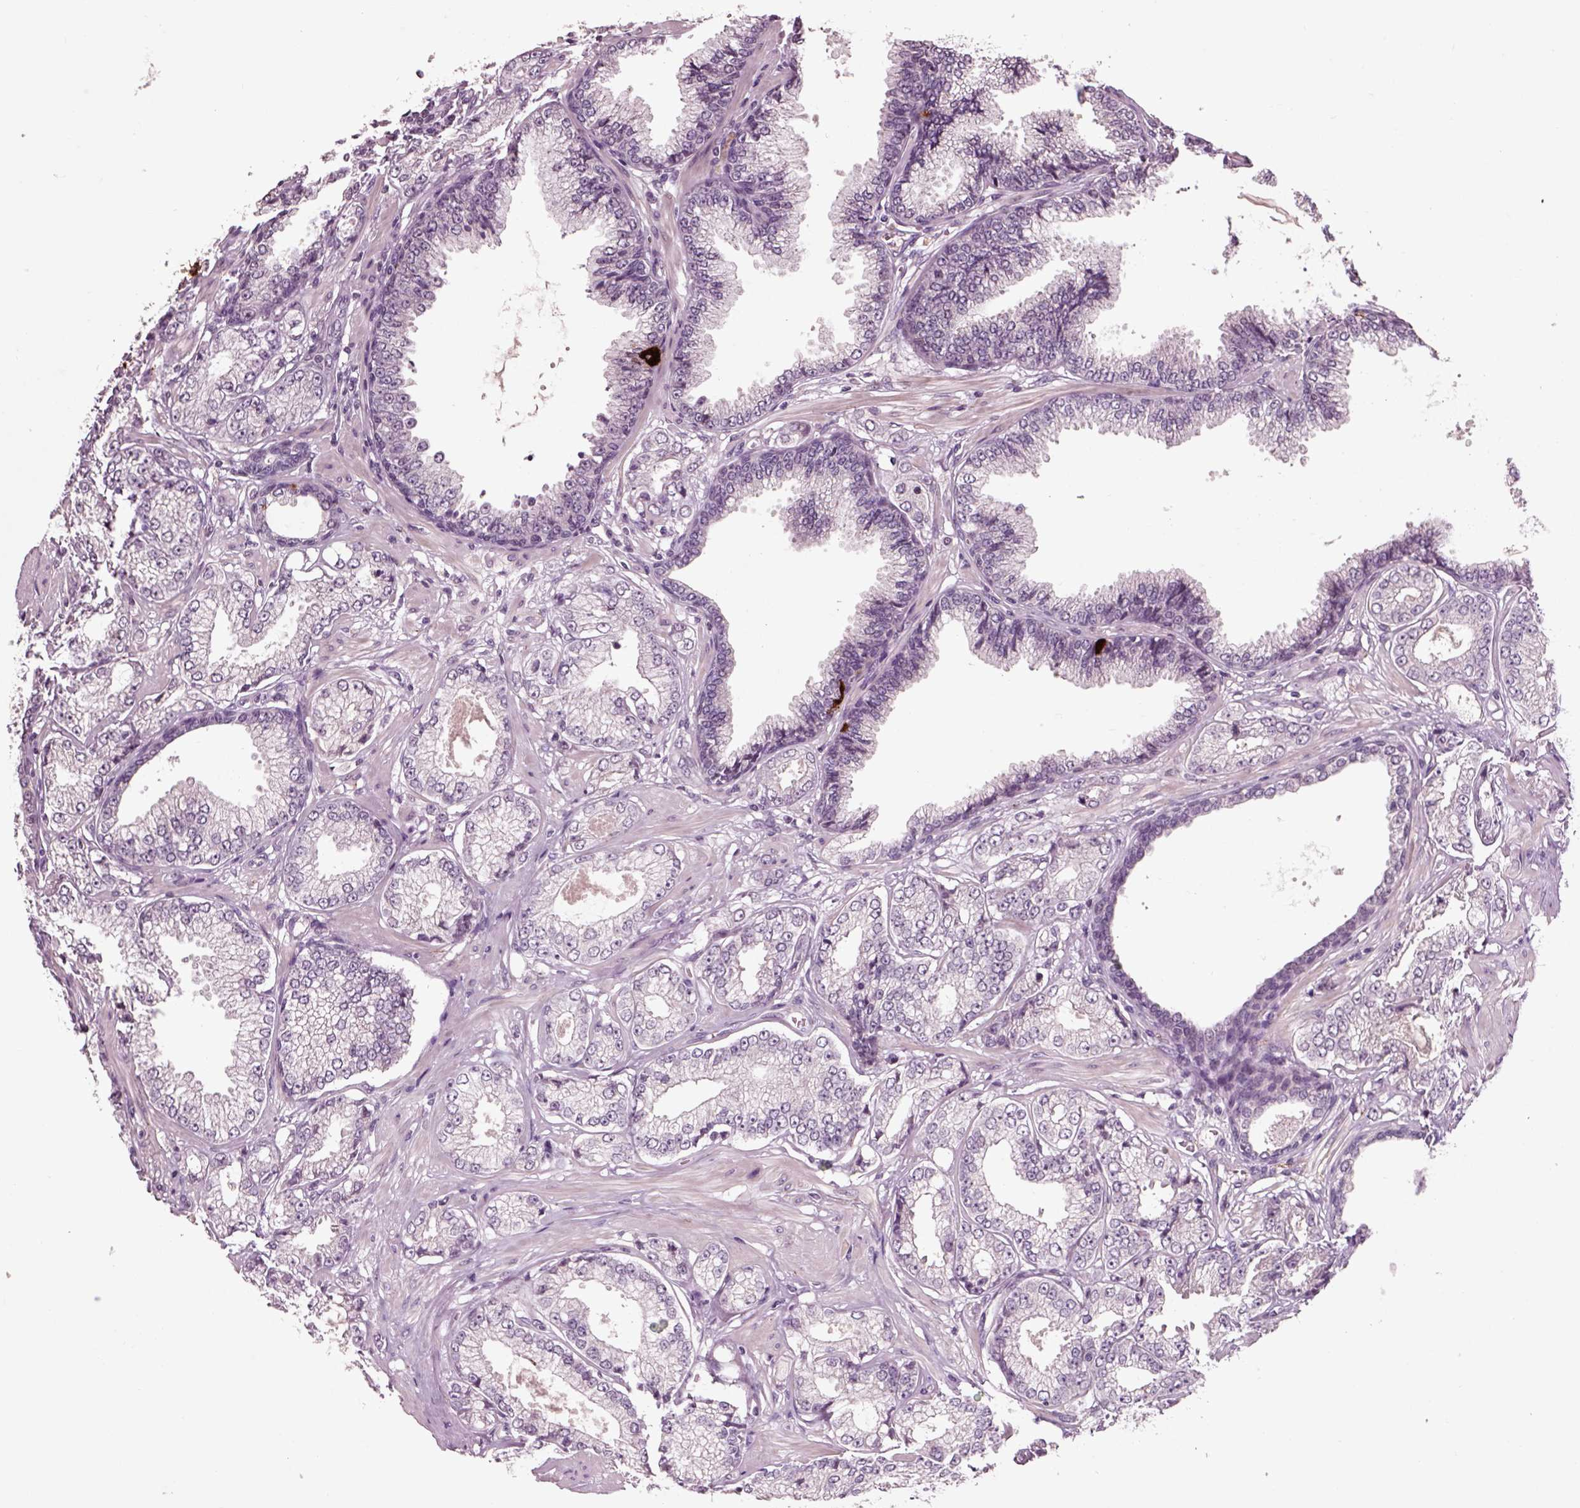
{"staining": {"intensity": "strong", "quantity": "<25%", "location": "cytoplasmic/membranous"}, "tissue": "prostate cancer", "cell_type": "Tumor cells", "image_type": "cancer", "snomed": [{"axis": "morphology", "description": "Adenocarcinoma, NOS"}, {"axis": "topography", "description": "Prostate"}], "caption": "Brown immunohistochemical staining in human adenocarcinoma (prostate) shows strong cytoplasmic/membranous staining in about <25% of tumor cells. Nuclei are stained in blue.", "gene": "CHGB", "patient": {"sex": "male", "age": 64}}